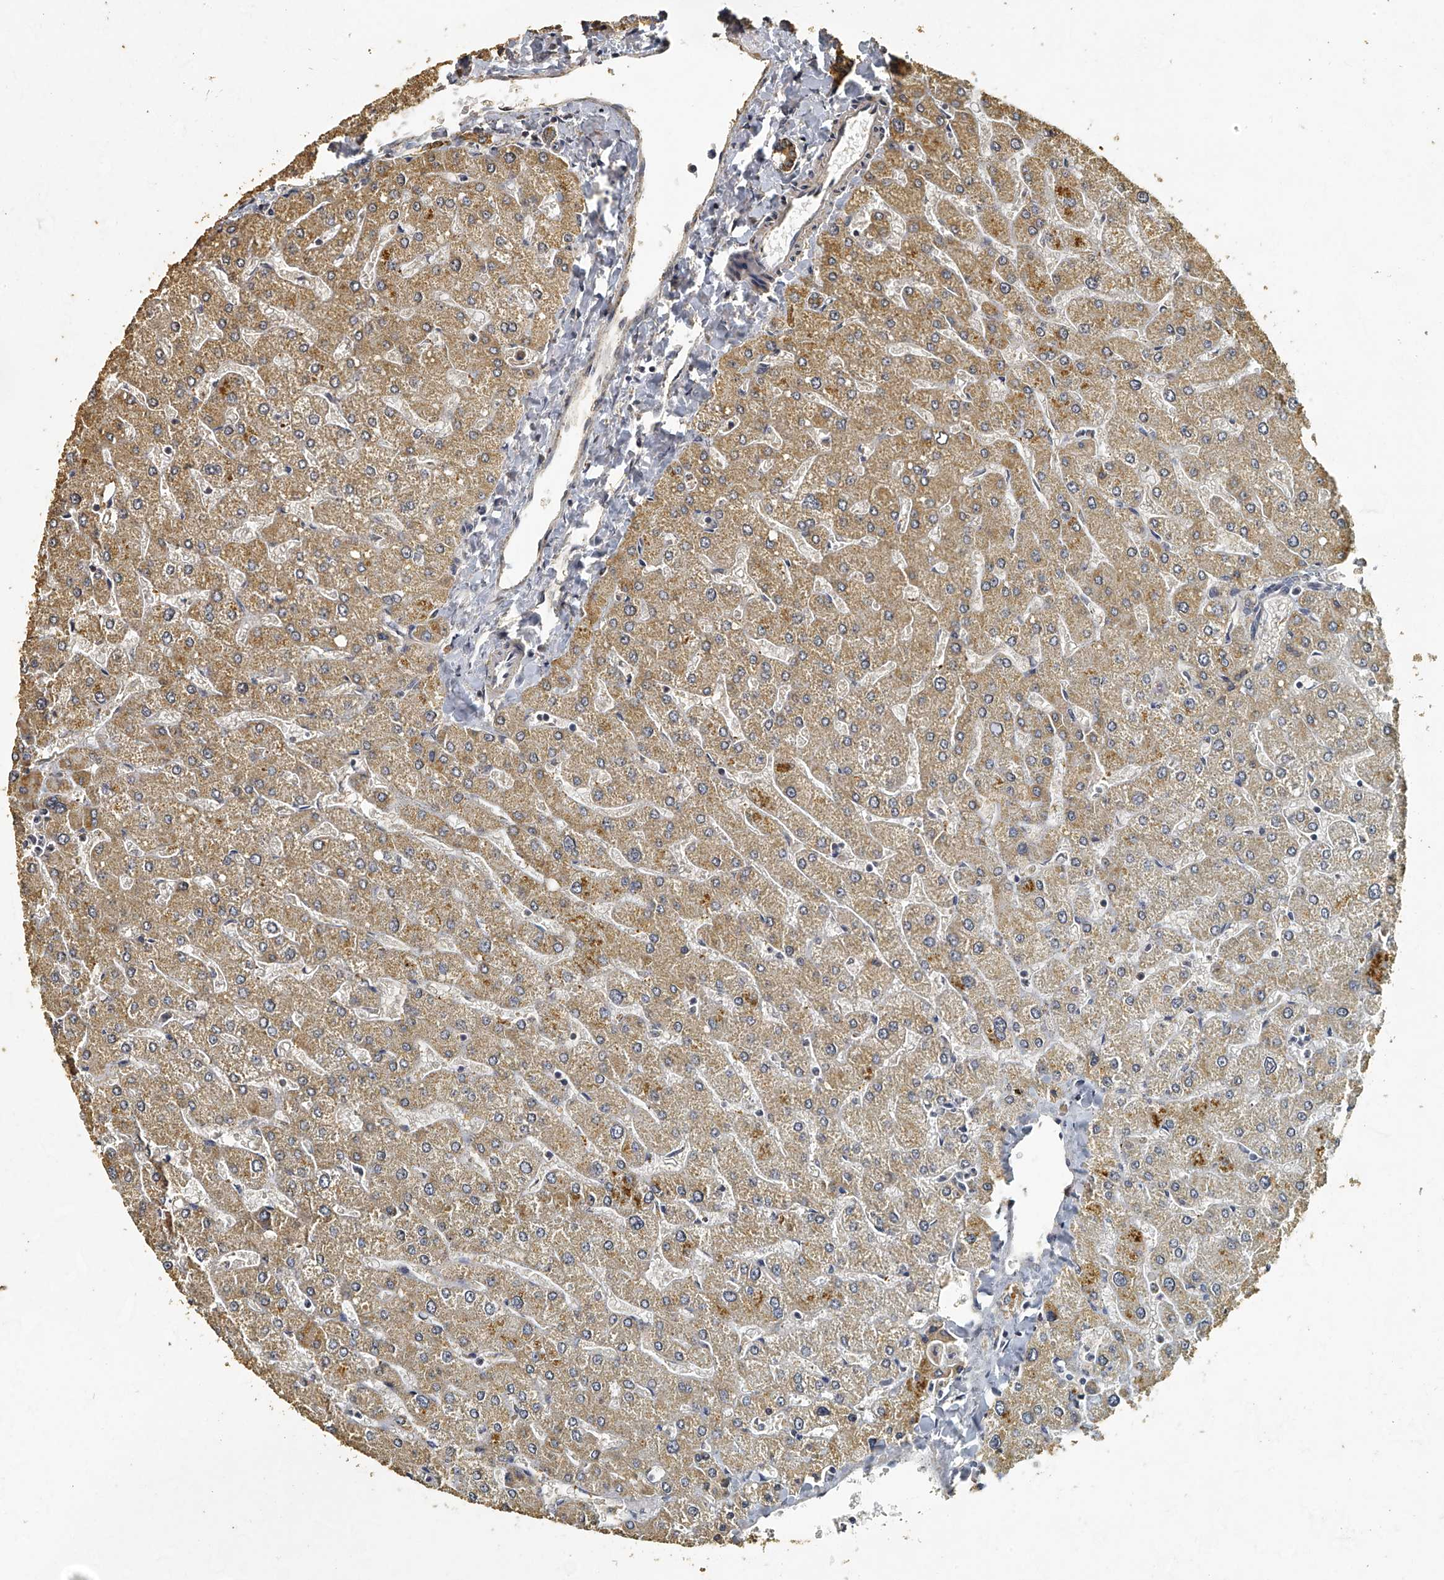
{"staining": {"intensity": "moderate", "quantity": ">75%", "location": "cytoplasmic/membranous"}, "tissue": "liver", "cell_type": "Cholangiocytes", "image_type": "normal", "snomed": [{"axis": "morphology", "description": "Normal tissue, NOS"}, {"axis": "topography", "description": "Liver"}], "caption": "The photomicrograph demonstrates a brown stain indicating the presence of a protein in the cytoplasmic/membranous of cholangiocytes in liver. The staining is performed using DAB brown chromogen to label protein expression. The nuclei are counter-stained blue using hematoxylin.", "gene": "MRPL28", "patient": {"sex": "male", "age": 55}}